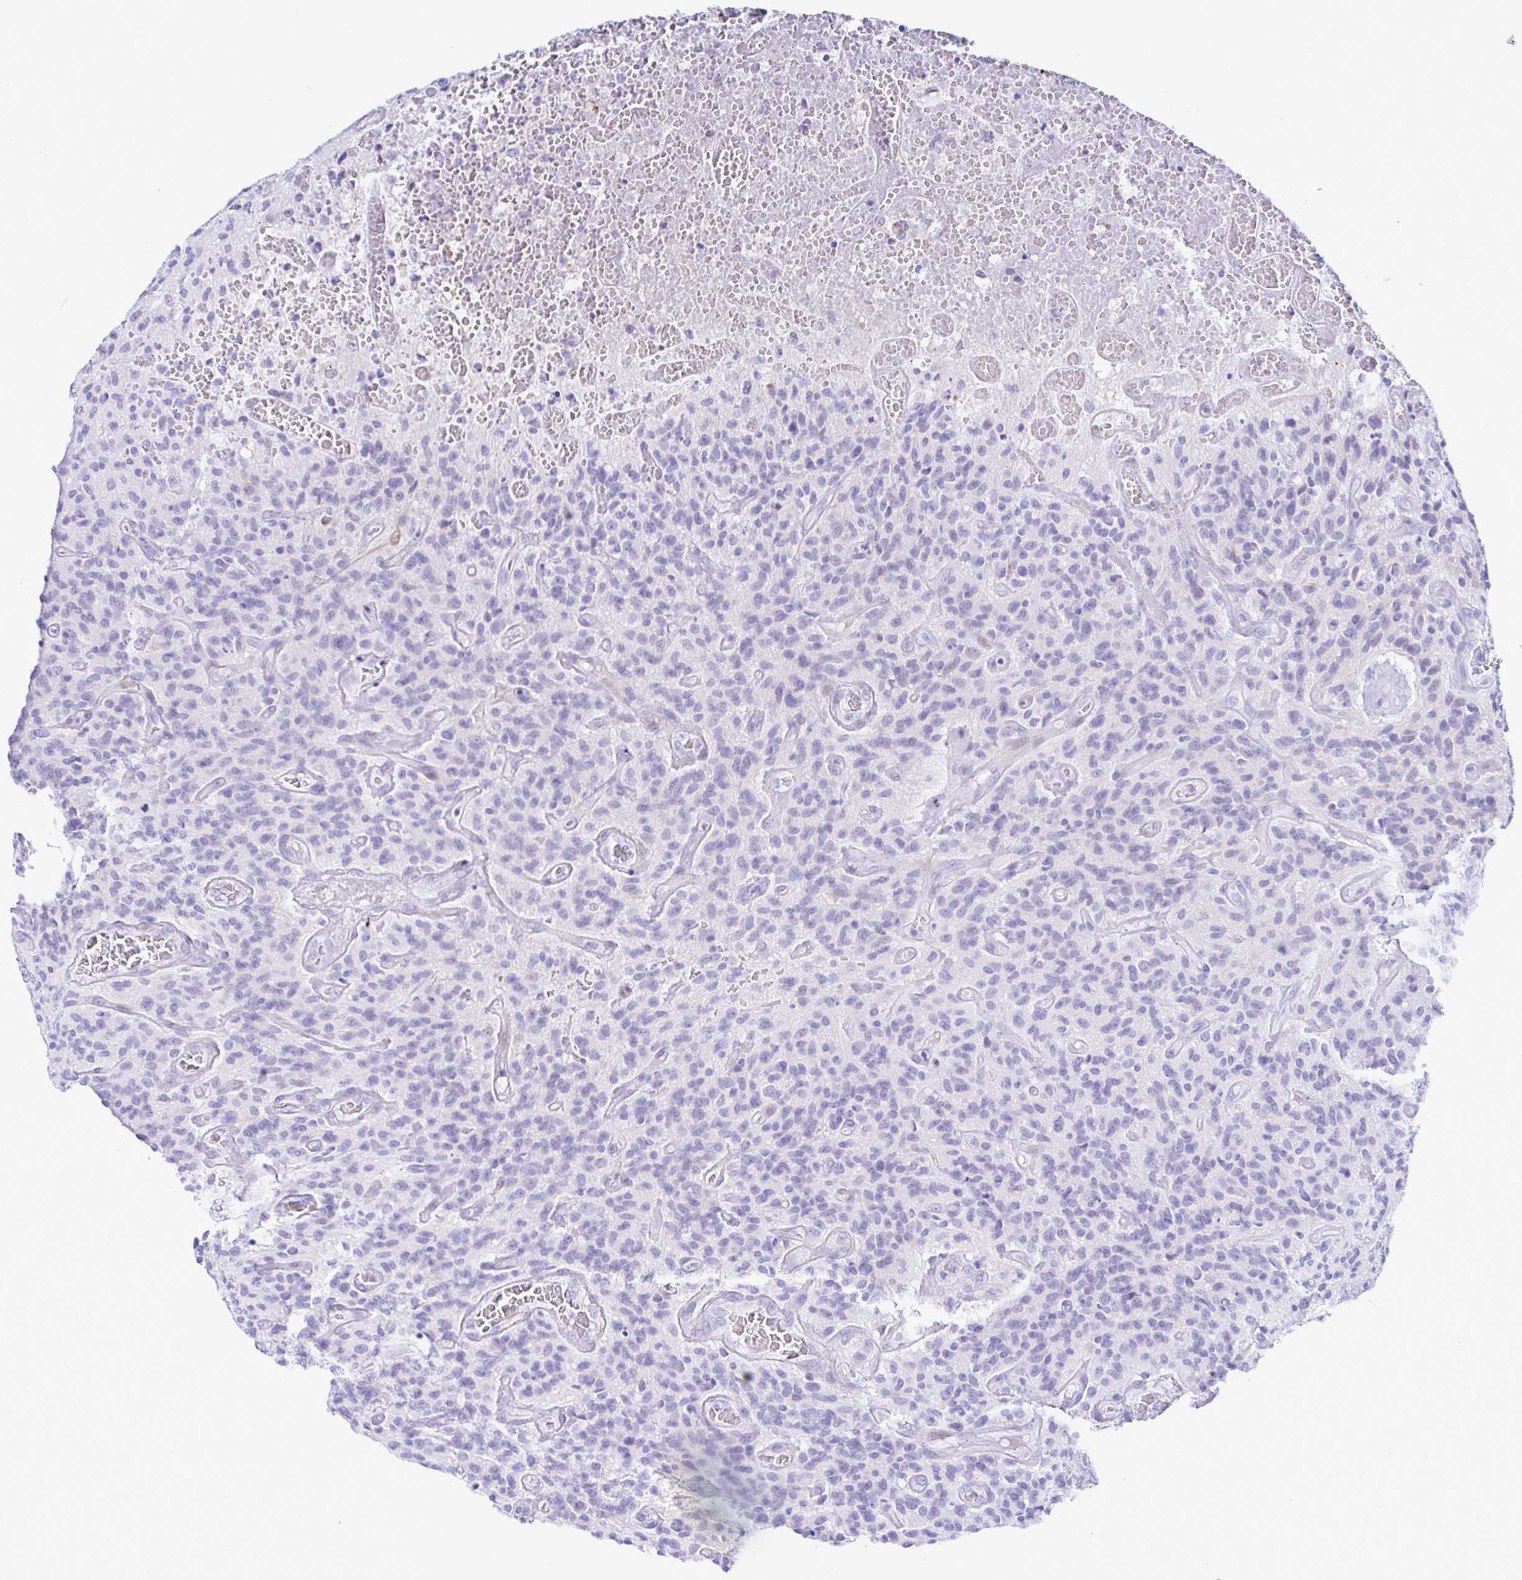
{"staining": {"intensity": "negative", "quantity": "none", "location": "none"}, "tissue": "glioma", "cell_type": "Tumor cells", "image_type": "cancer", "snomed": [{"axis": "morphology", "description": "Glioma, malignant, High grade"}, {"axis": "topography", "description": "Brain"}], "caption": "DAB (3,3'-diaminobenzidine) immunohistochemical staining of human high-grade glioma (malignant) shows no significant expression in tumor cells.", "gene": "NBPF3", "patient": {"sex": "male", "age": 76}}